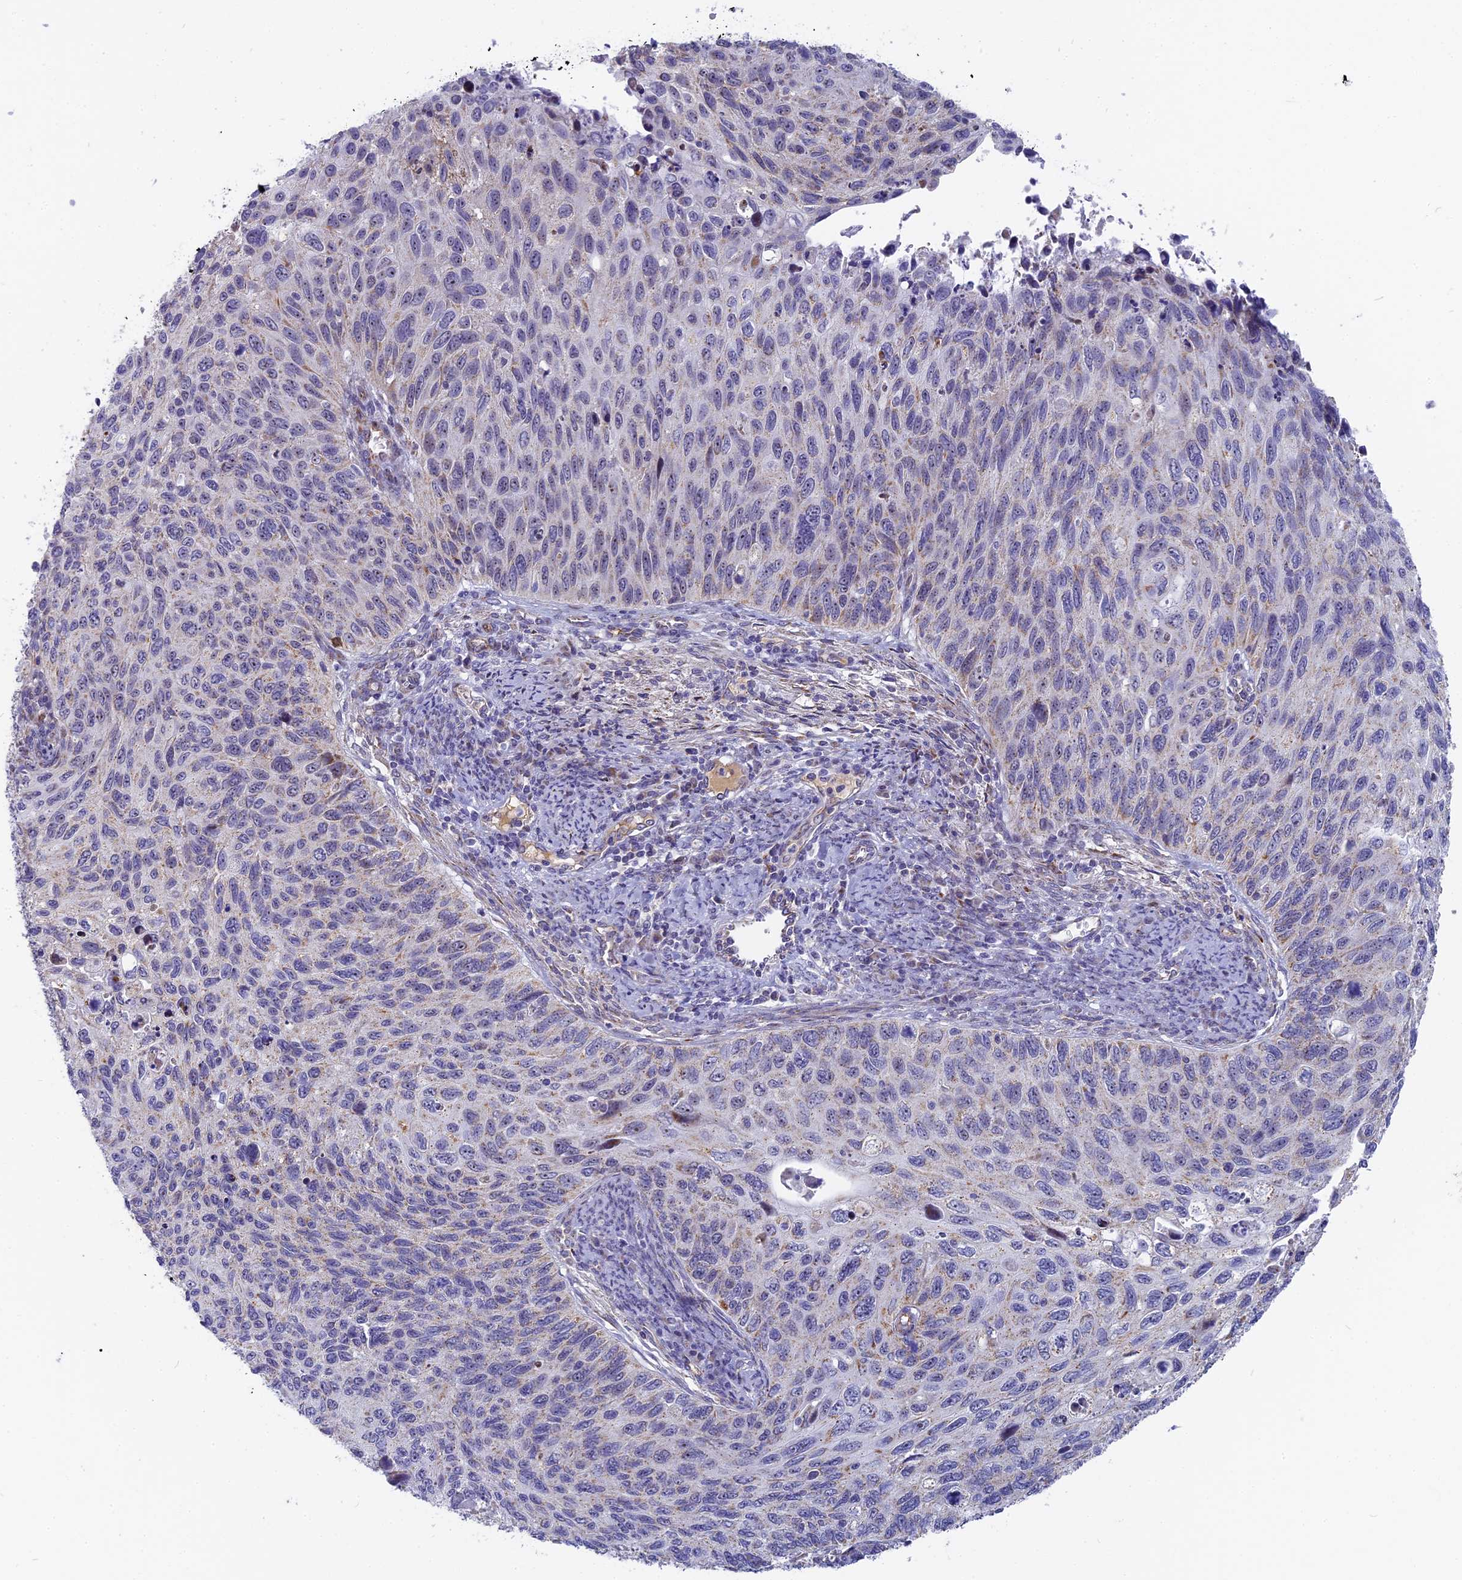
{"staining": {"intensity": "weak", "quantity": "<25%", "location": "cytoplasmic/membranous"}, "tissue": "cervical cancer", "cell_type": "Tumor cells", "image_type": "cancer", "snomed": [{"axis": "morphology", "description": "Squamous cell carcinoma, NOS"}, {"axis": "topography", "description": "Cervix"}], "caption": "An immunohistochemistry photomicrograph of squamous cell carcinoma (cervical) is shown. There is no staining in tumor cells of squamous cell carcinoma (cervical).", "gene": "DTWD1", "patient": {"sex": "female", "age": 70}}